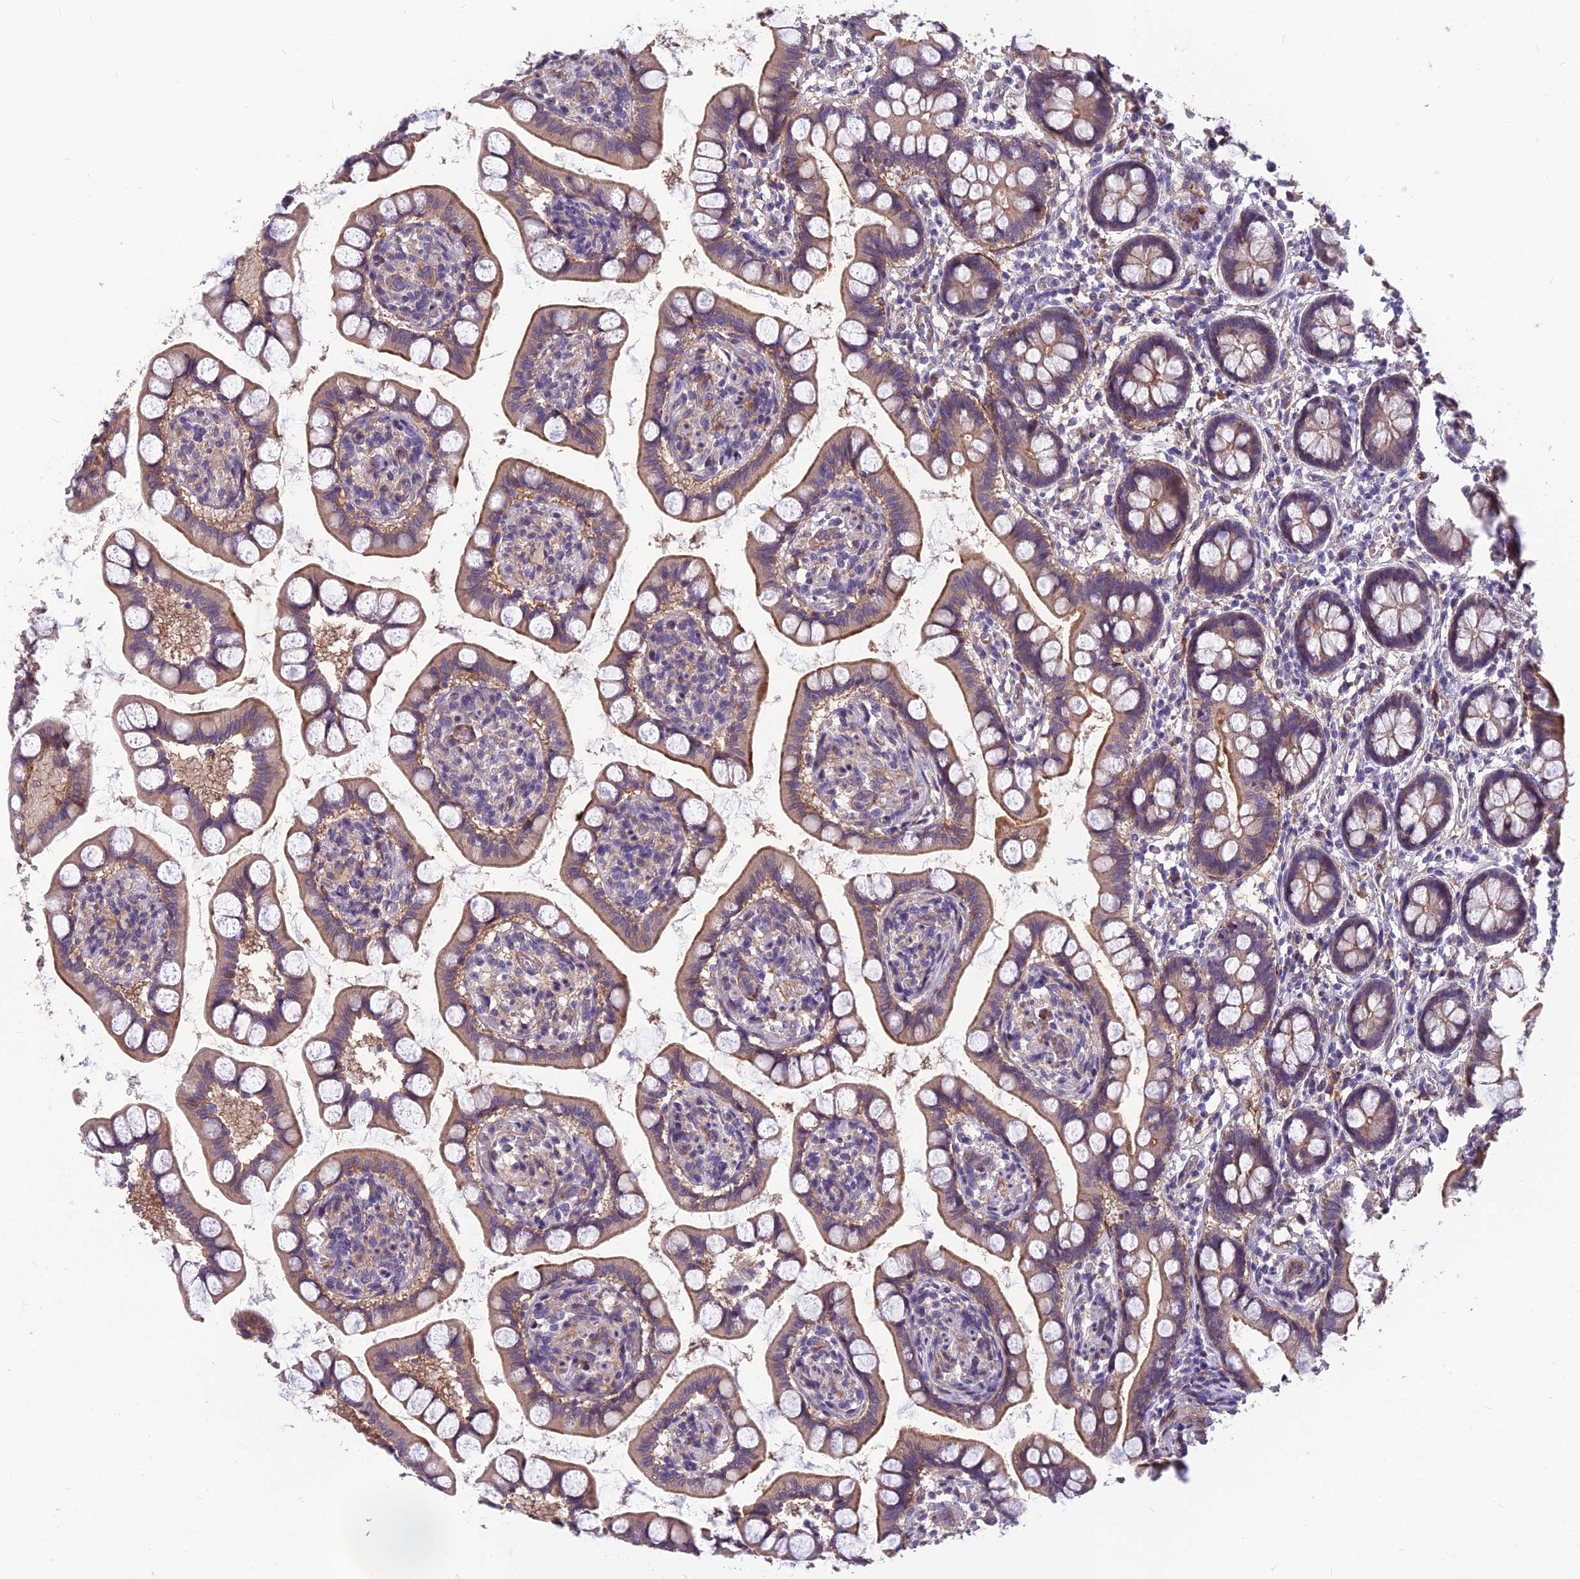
{"staining": {"intensity": "moderate", "quantity": ">75%", "location": "cytoplasmic/membranous"}, "tissue": "small intestine", "cell_type": "Glandular cells", "image_type": "normal", "snomed": [{"axis": "morphology", "description": "Normal tissue, NOS"}, {"axis": "topography", "description": "Small intestine"}], "caption": "Protein staining of normal small intestine demonstrates moderate cytoplasmic/membranous expression in about >75% of glandular cells. The staining was performed using DAB (3,3'-diaminobenzidine), with brown indicating positive protein expression. Nuclei are stained blue with hematoxylin.", "gene": "TSPAN15", "patient": {"sex": "male", "age": 52}}